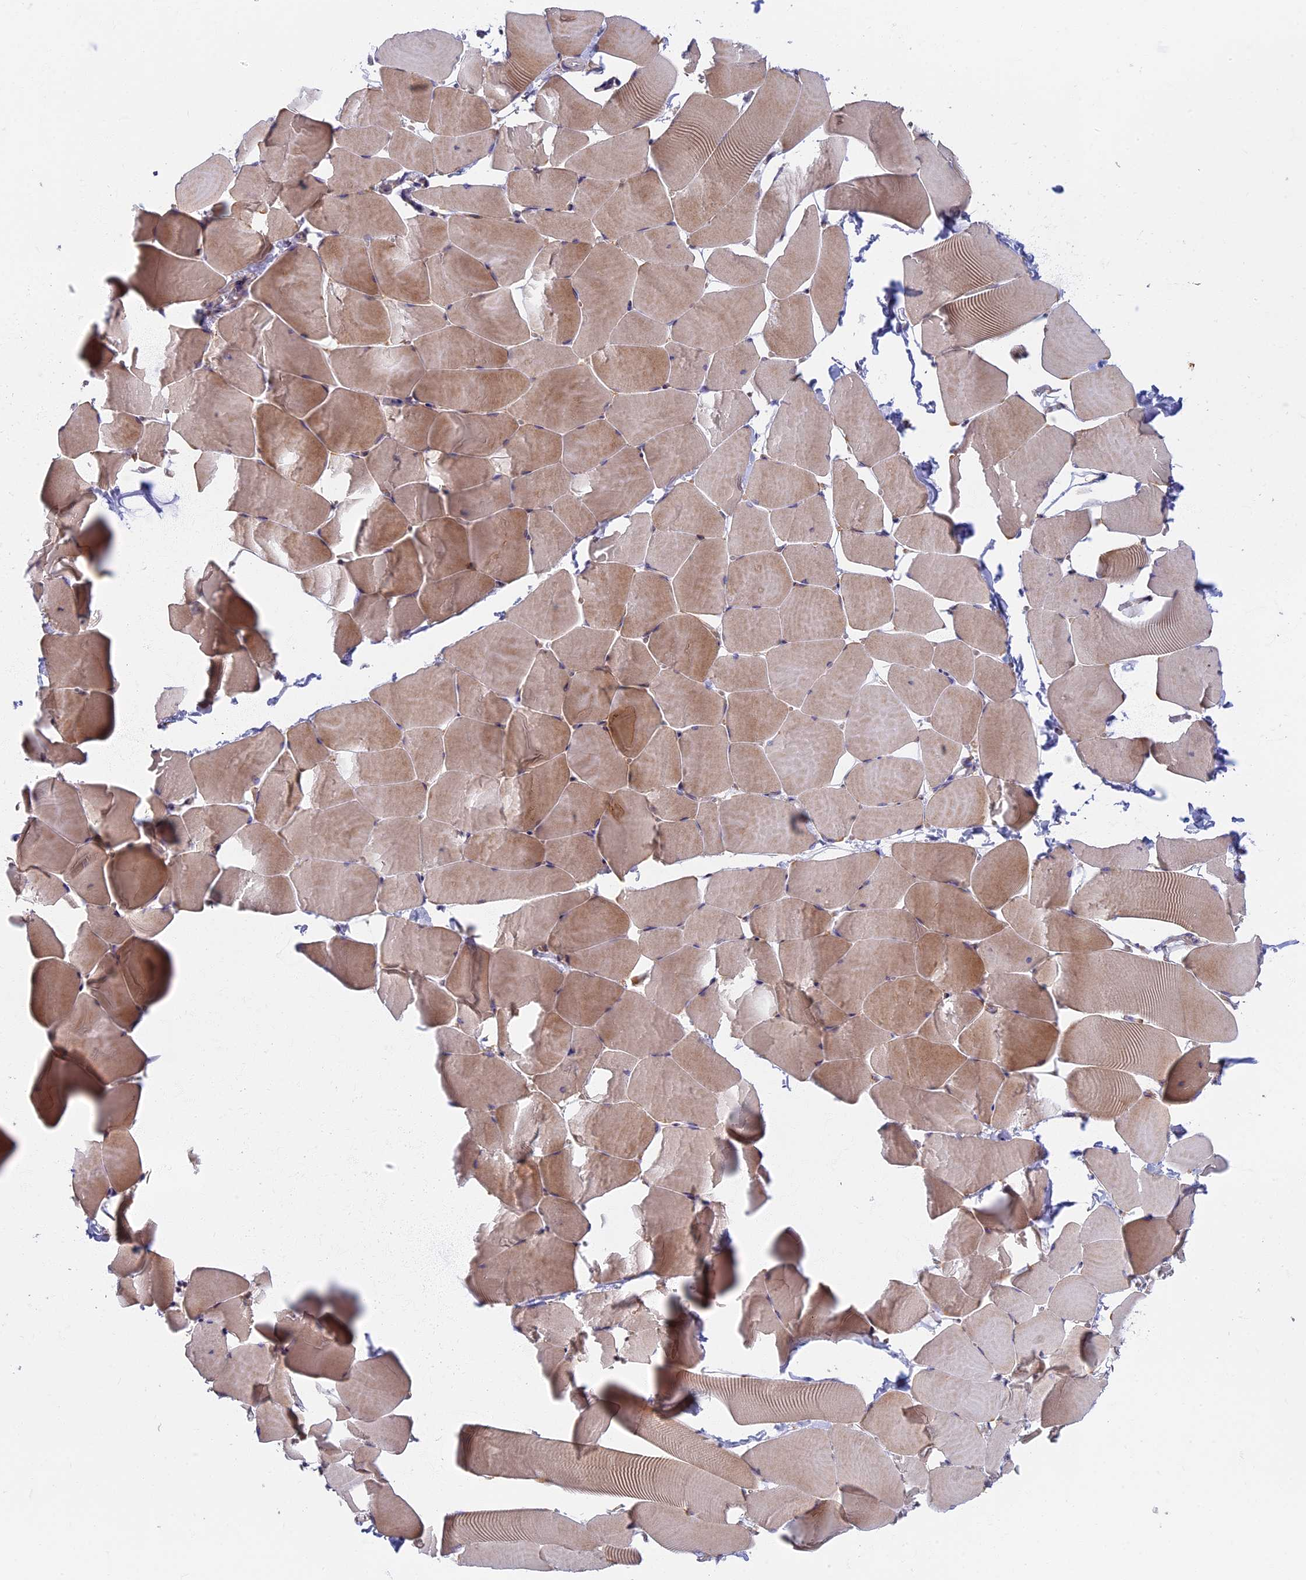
{"staining": {"intensity": "moderate", "quantity": "25%-75%", "location": "cytoplasmic/membranous"}, "tissue": "skeletal muscle", "cell_type": "Myocytes", "image_type": "normal", "snomed": [{"axis": "morphology", "description": "Normal tissue, NOS"}, {"axis": "topography", "description": "Skeletal muscle"}], "caption": "Skeletal muscle was stained to show a protein in brown. There is medium levels of moderate cytoplasmic/membranous positivity in approximately 25%-75% of myocytes. The protein is stained brown, and the nuclei are stained in blue (DAB IHC with brightfield microscopy, high magnification).", "gene": "DDX51", "patient": {"sex": "male", "age": 25}}